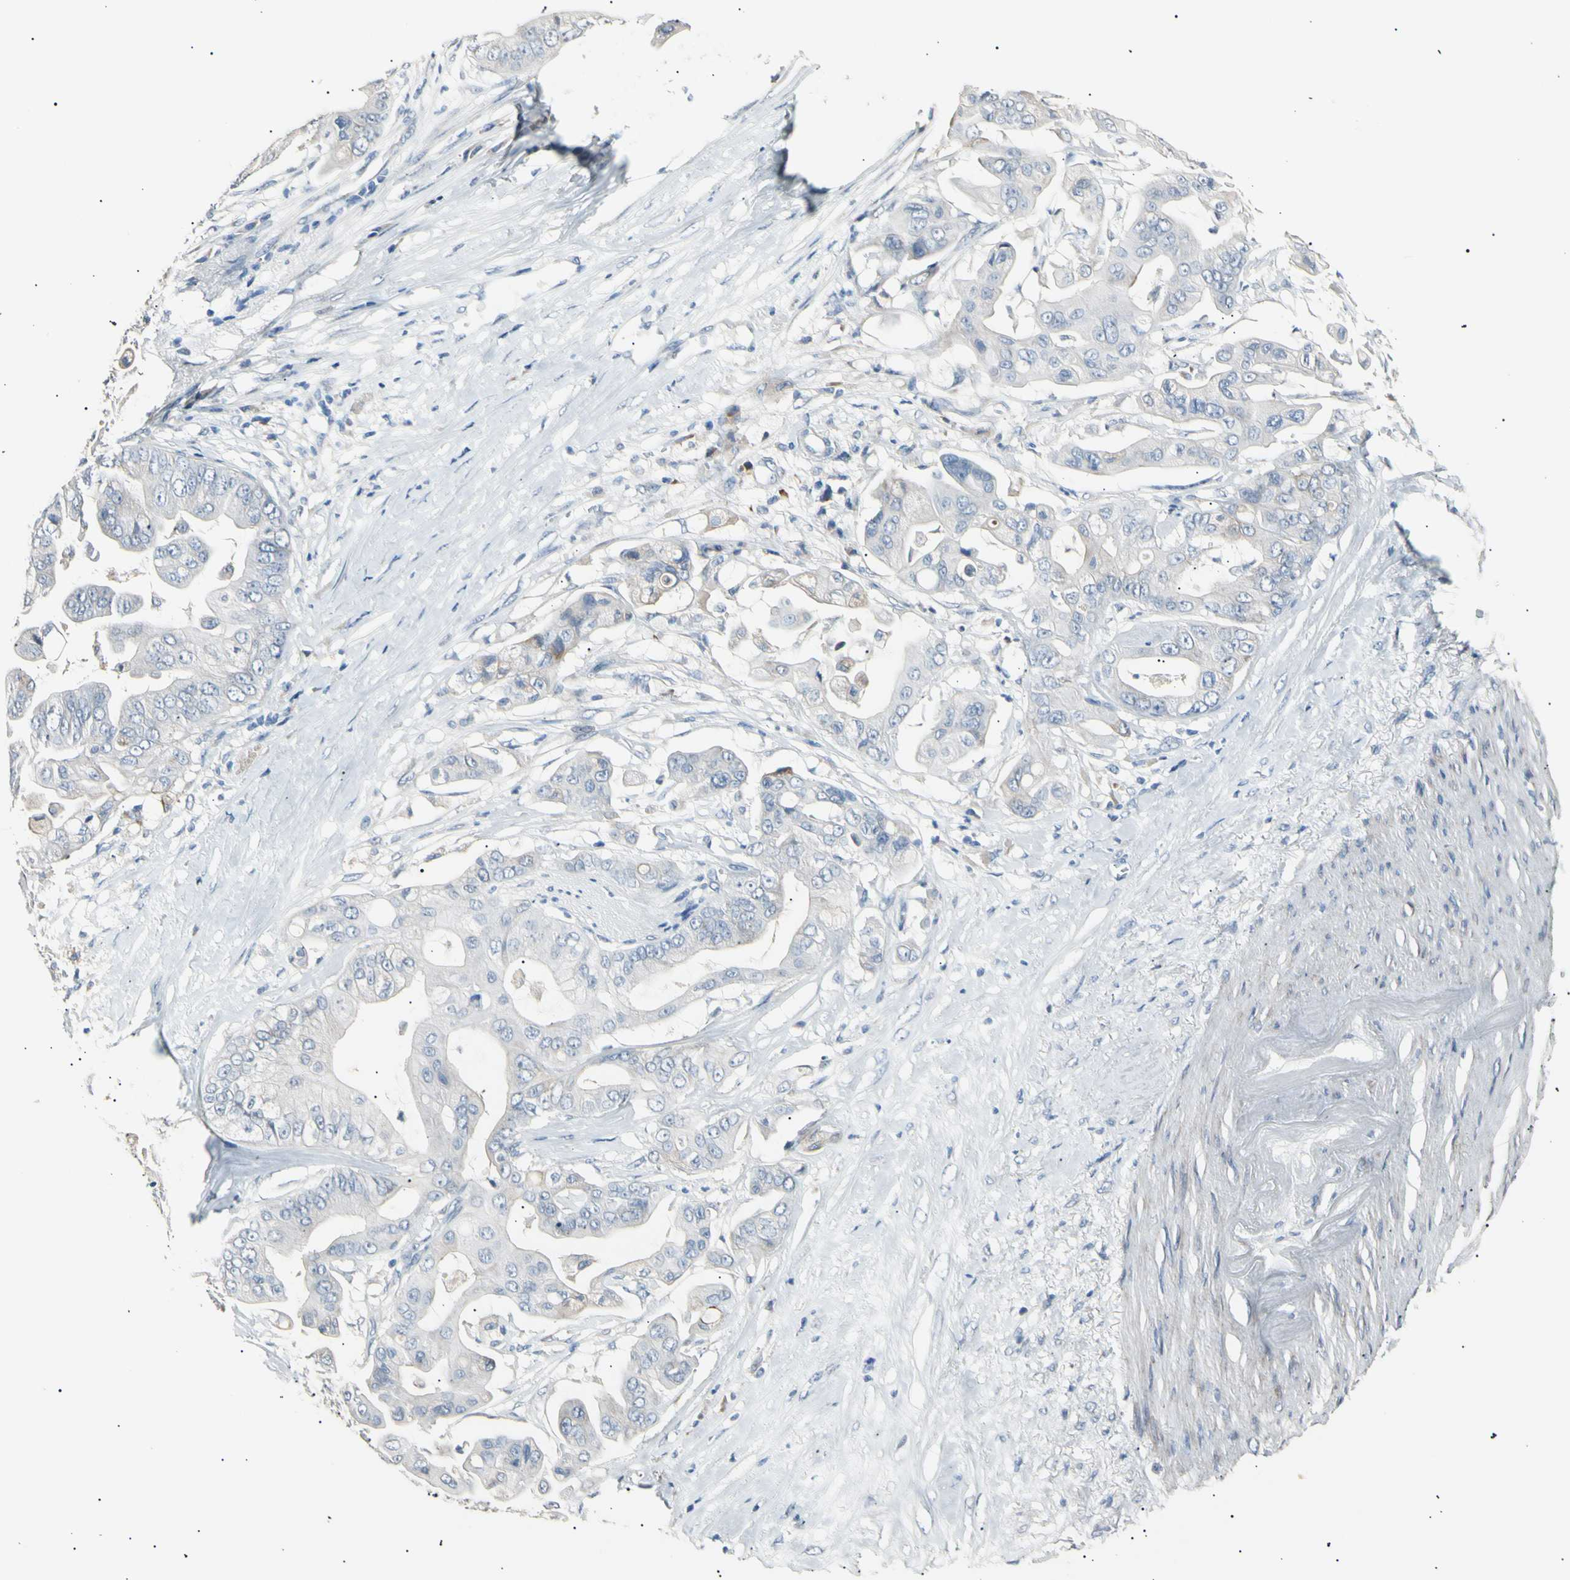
{"staining": {"intensity": "negative", "quantity": "none", "location": "none"}, "tissue": "pancreatic cancer", "cell_type": "Tumor cells", "image_type": "cancer", "snomed": [{"axis": "morphology", "description": "Adenocarcinoma, NOS"}, {"axis": "topography", "description": "Pancreas"}], "caption": "IHC of human pancreatic adenocarcinoma displays no expression in tumor cells.", "gene": "LDLR", "patient": {"sex": "female", "age": 75}}